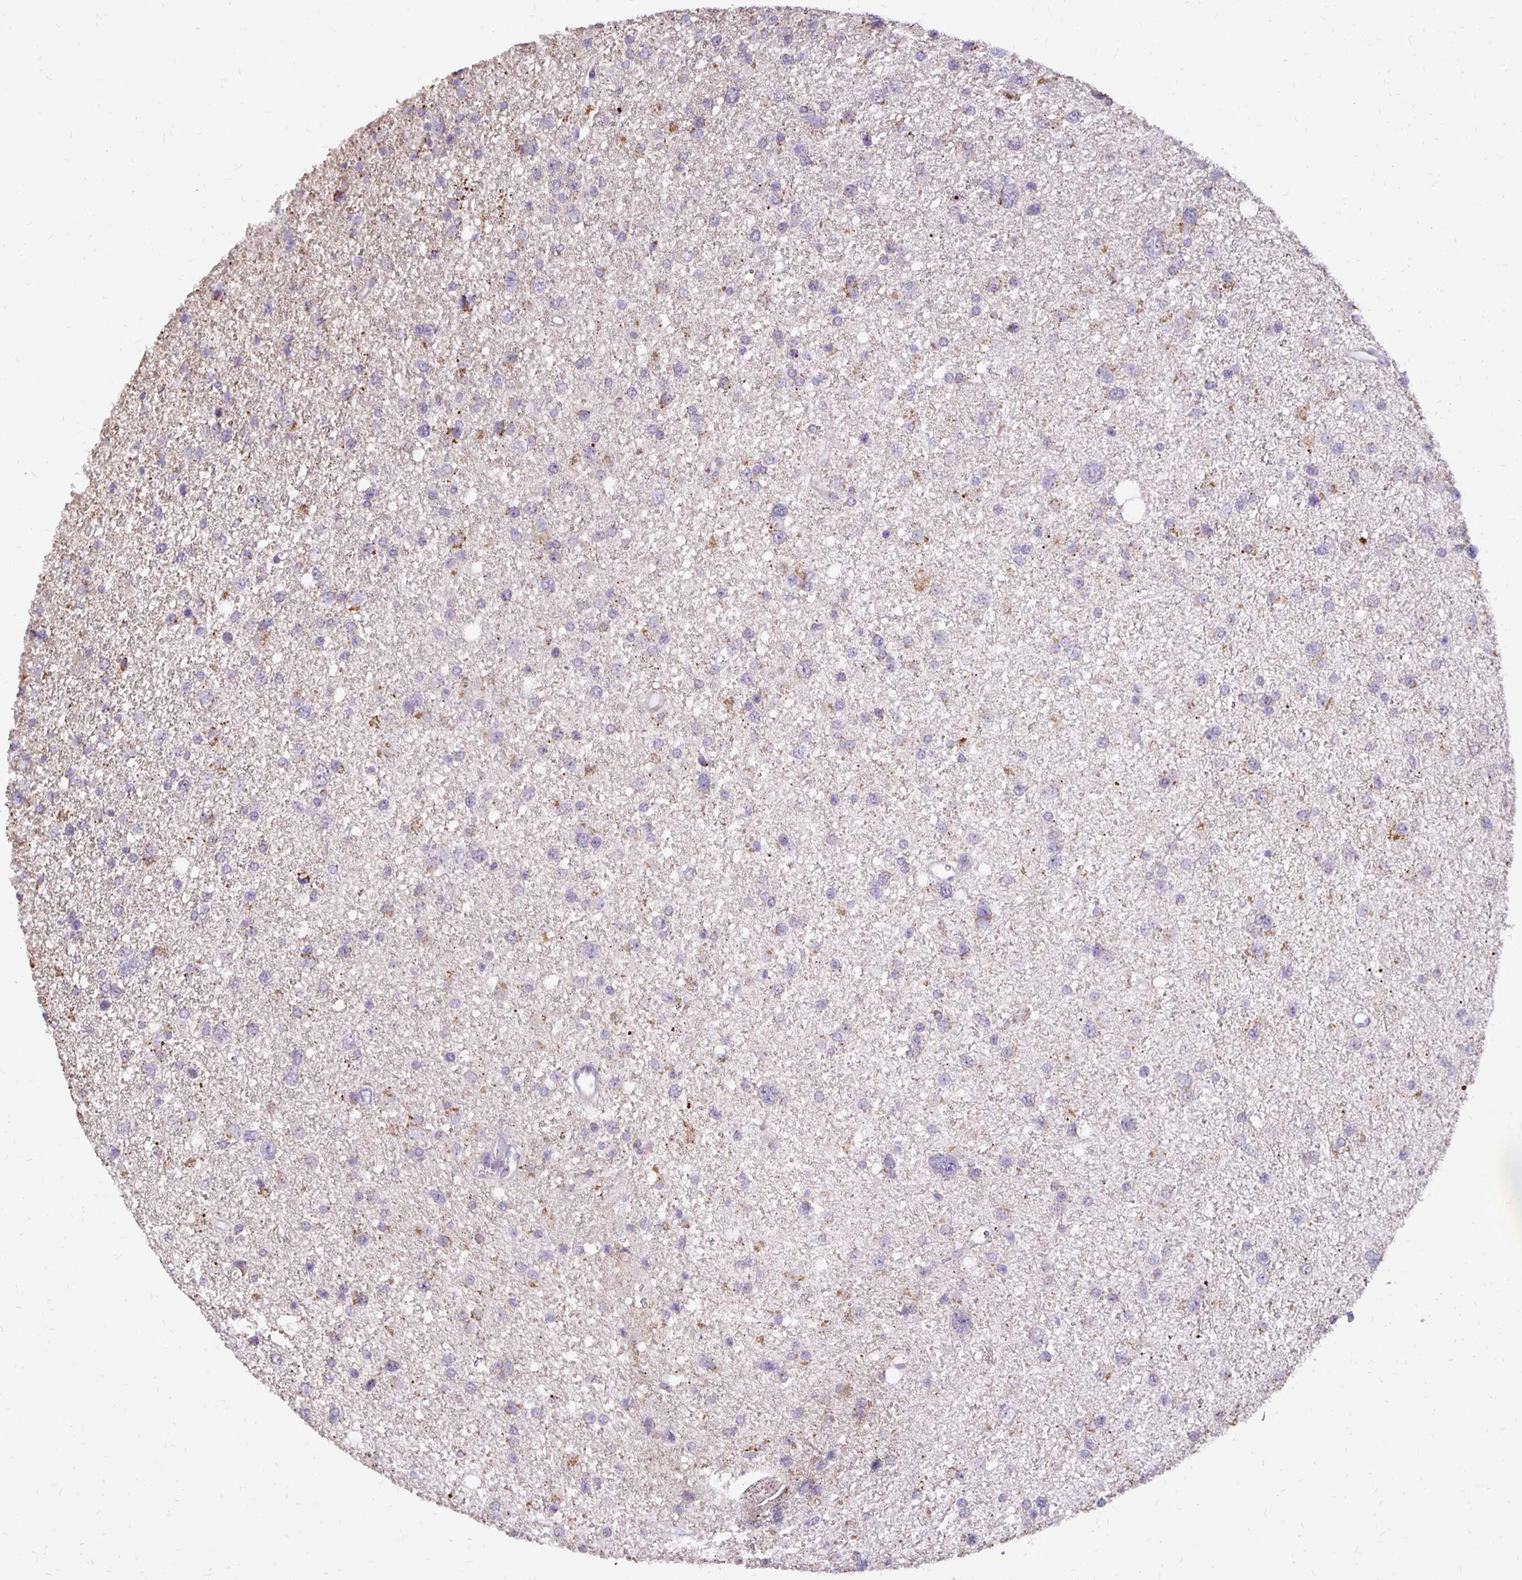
{"staining": {"intensity": "moderate", "quantity": "<25%", "location": "cytoplasmic/membranous"}, "tissue": "glioma", "cell_type": "Tumor cells", "image_type": "cancer", "snomed": [{"axis": "morphology", "description": "Glioma, malignant, Low grade"}, {"axis": "topography", "description": "Brain"}], "caption": "Immunohistochemical staining of human glioma exhibits low levels of moderate cytoplasmic/membranous expression in approximately <25% of tumor cells.", "gene": "IER3", "patient": {"sex": "female", "age": 55}}